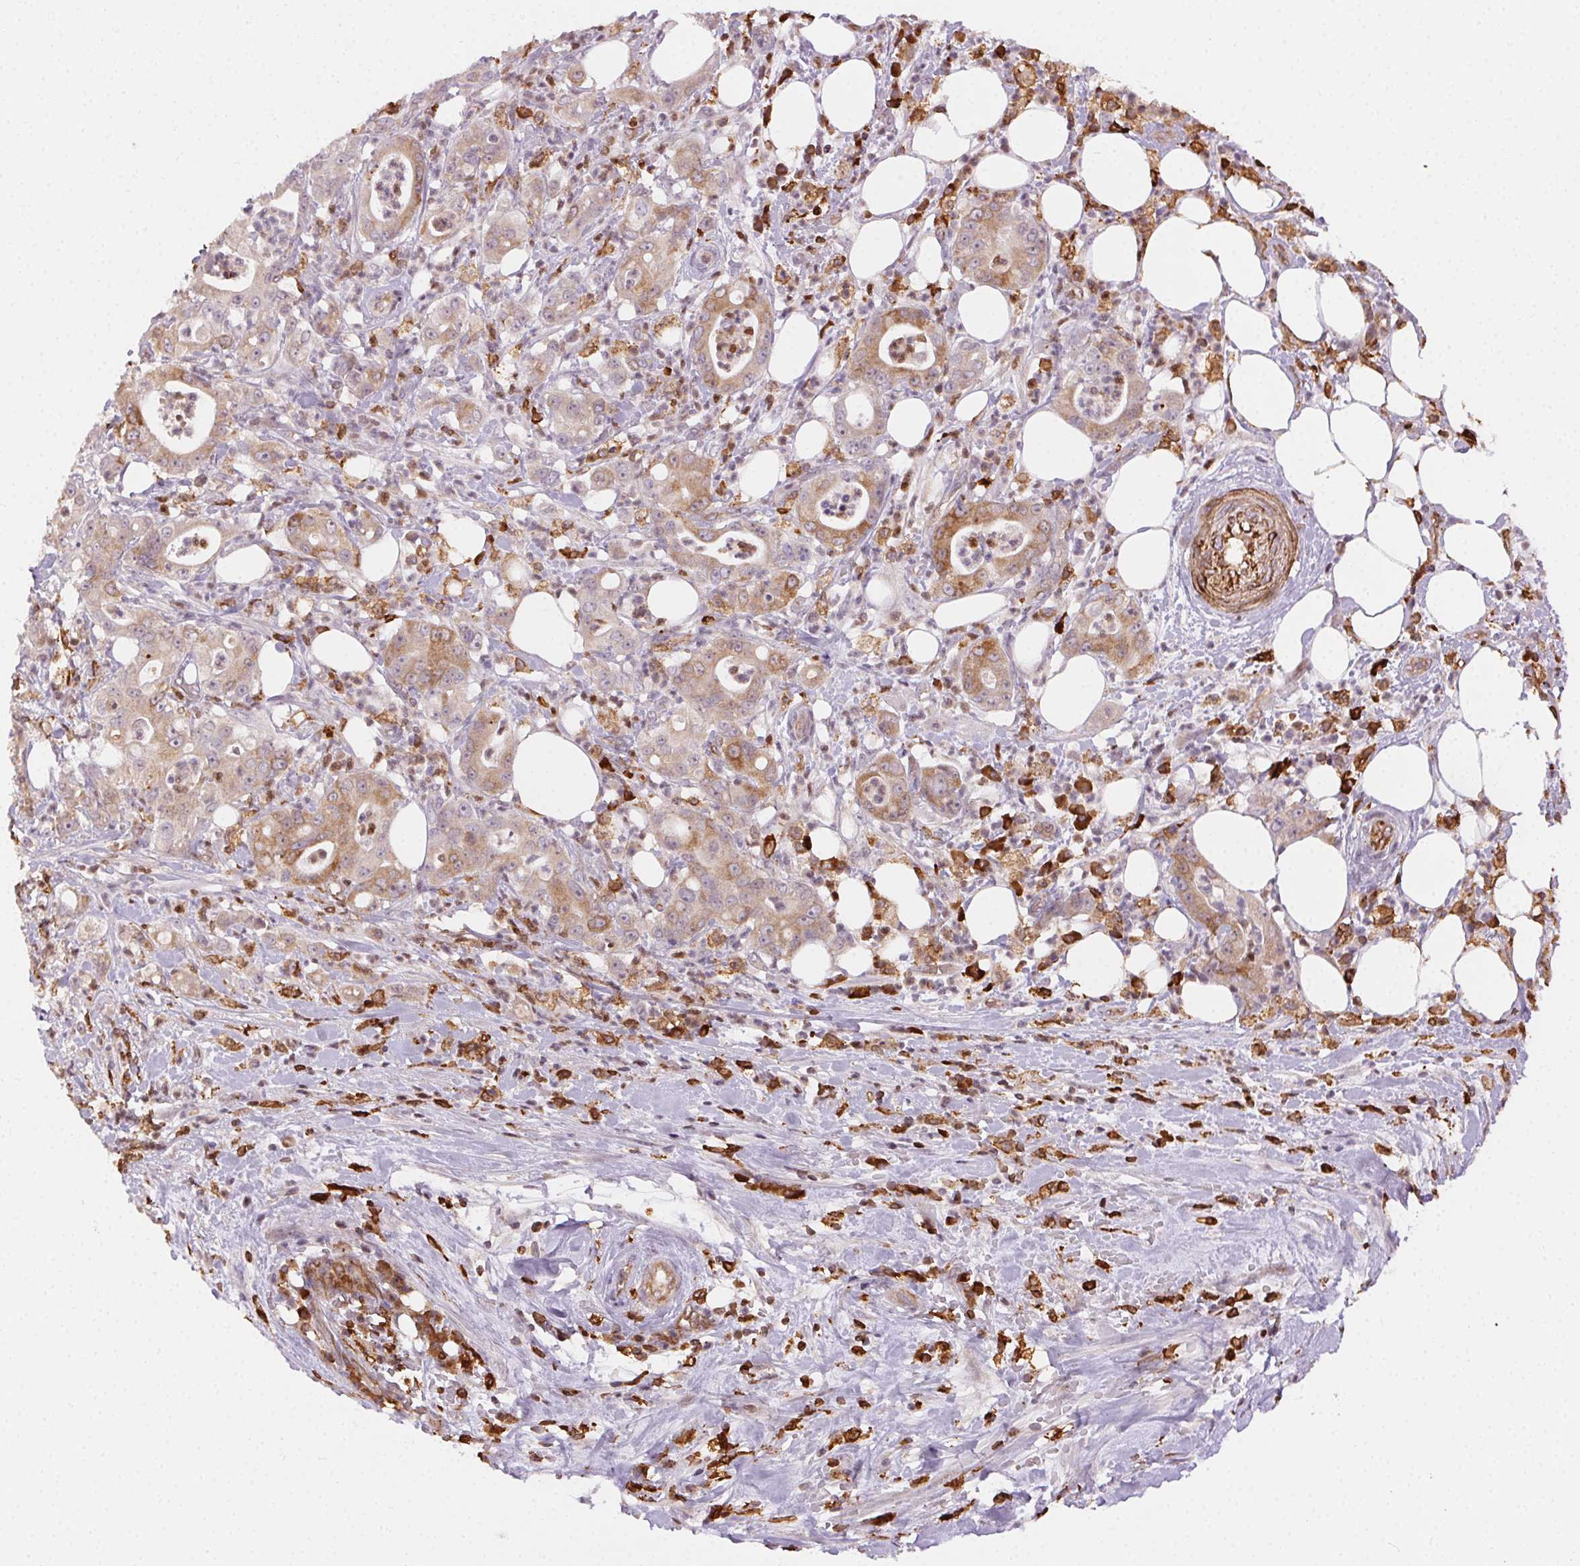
{"staining": {"intensity": "weak", "quantity": "25%-75%", "location": "cytoplasmic/membranous"}, "tissue": "pancreatic cancer", "cell_type": "Tumor cells", "image_type": "cancer", "snomed": [{"axis": "morphology", "description": "Adenocarcinoma, NOS"}, {"axis": "topography", "description": "Pancreas"}], "caption": "A brown stain shows weak cytoplasmic/membranous staining of a protein in human adenocarcinoma (pancreatic) tumor cells. (Stains: DAB (3,3'-diaminobenzidine) in brown, nuclei in blue, Microscopy: brightfield microscopy at high magnification).", "gene": "RNASET2", "patient": {"sex": "male", "age": 71}}